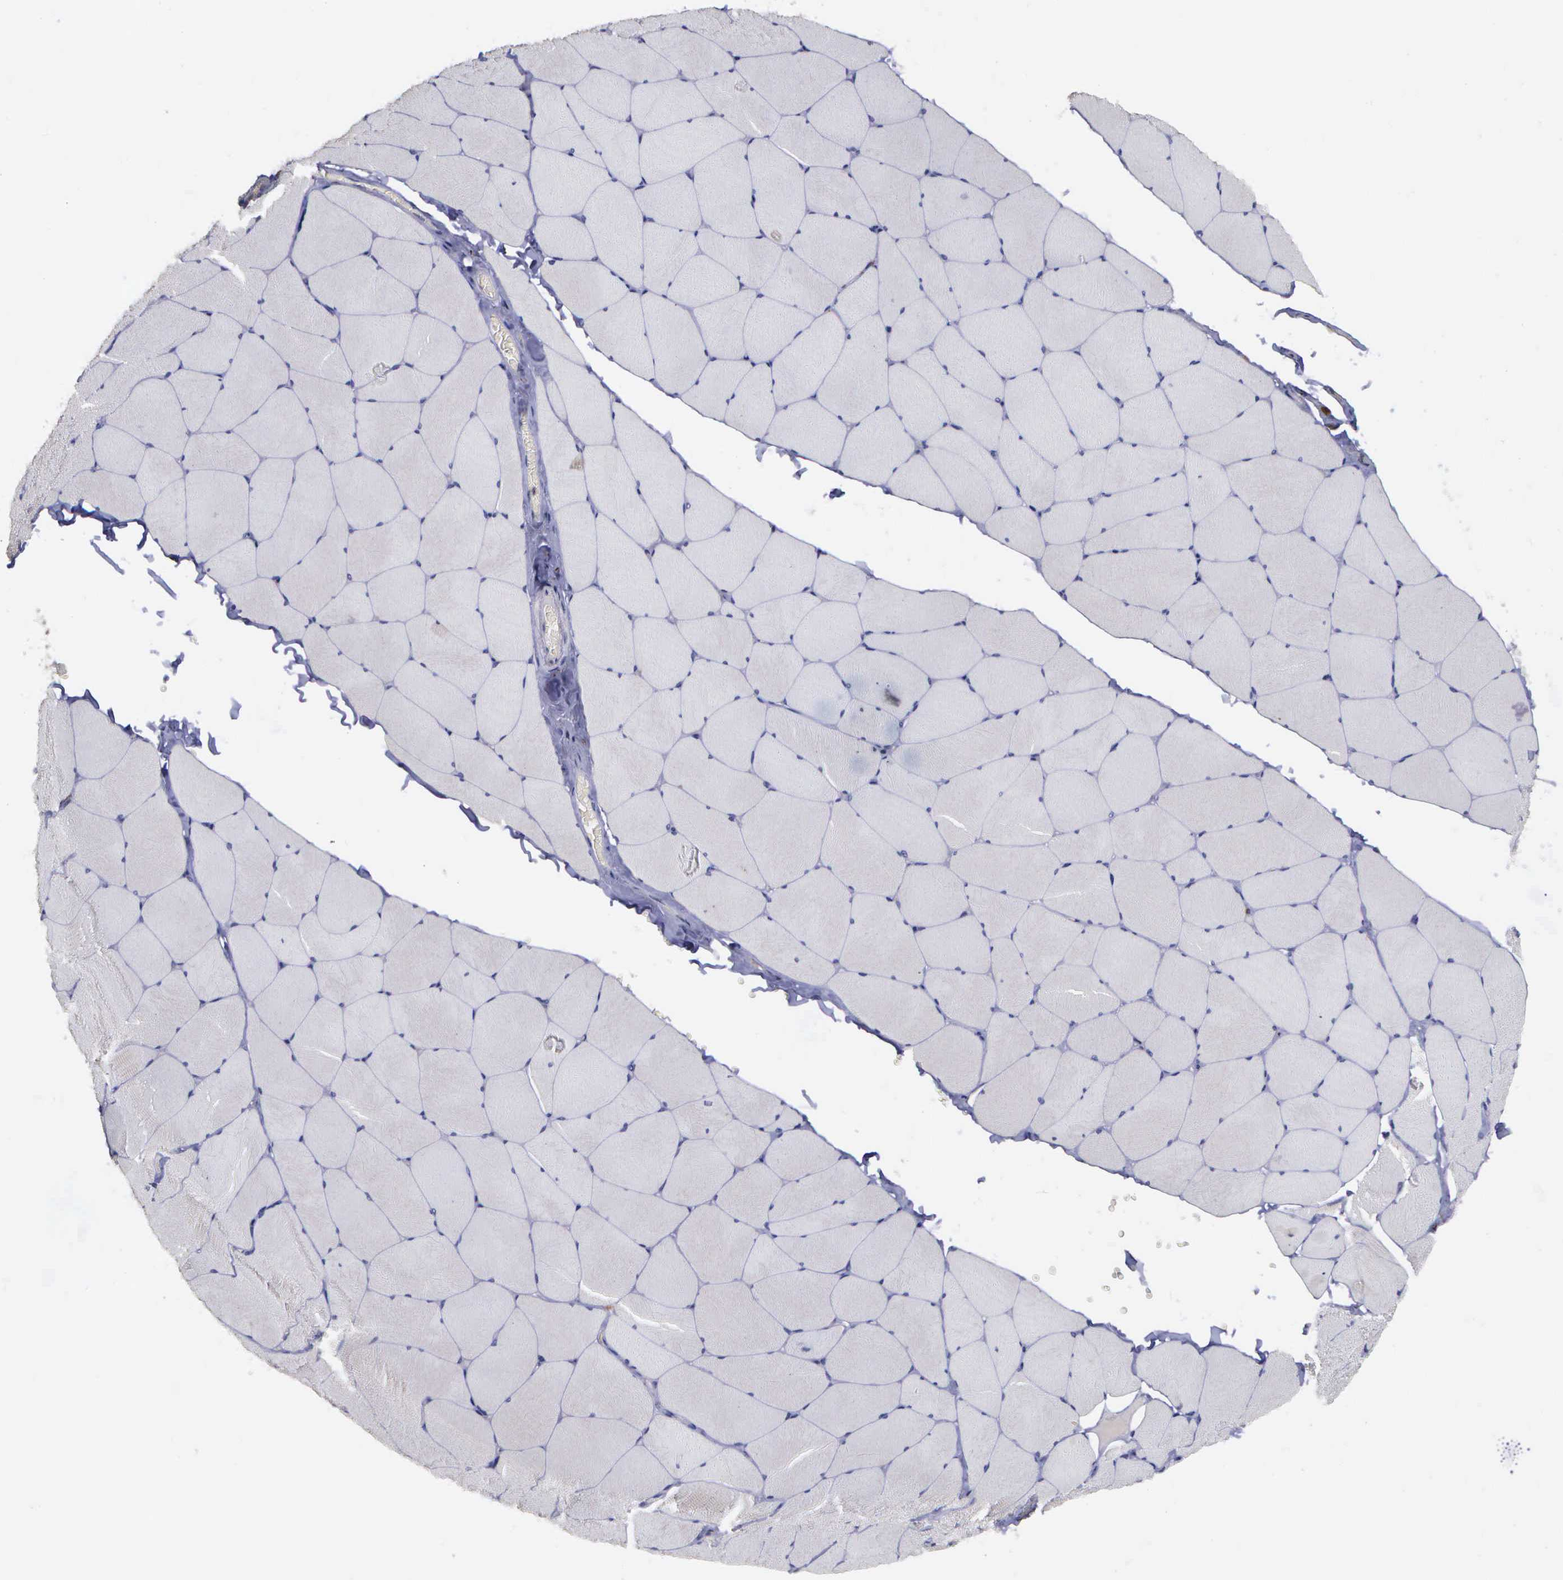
{"staining": {"intensity": "weak", "quantity": "25%-75%", "location": "cytoplasmic/membranous"}, "tissue": "skeletal muscle", "cell_type": "Myocytes", "image_type": "normal", "snomed": [{"axis": "morphology", "description": "Normal tissue, NOS"}, {"axis": "topography", "description": "Skeletal muscle"}, {"axis": "topography", "description": "Salivary gland"}], "caption": "A brown stain labels weak cytoplasmic/membranous expression of a protein in myocytes of unremarkable human skeletal muscle.", "gene": "MAP3K9", "patient": {"sex": "male", "age": 62}}